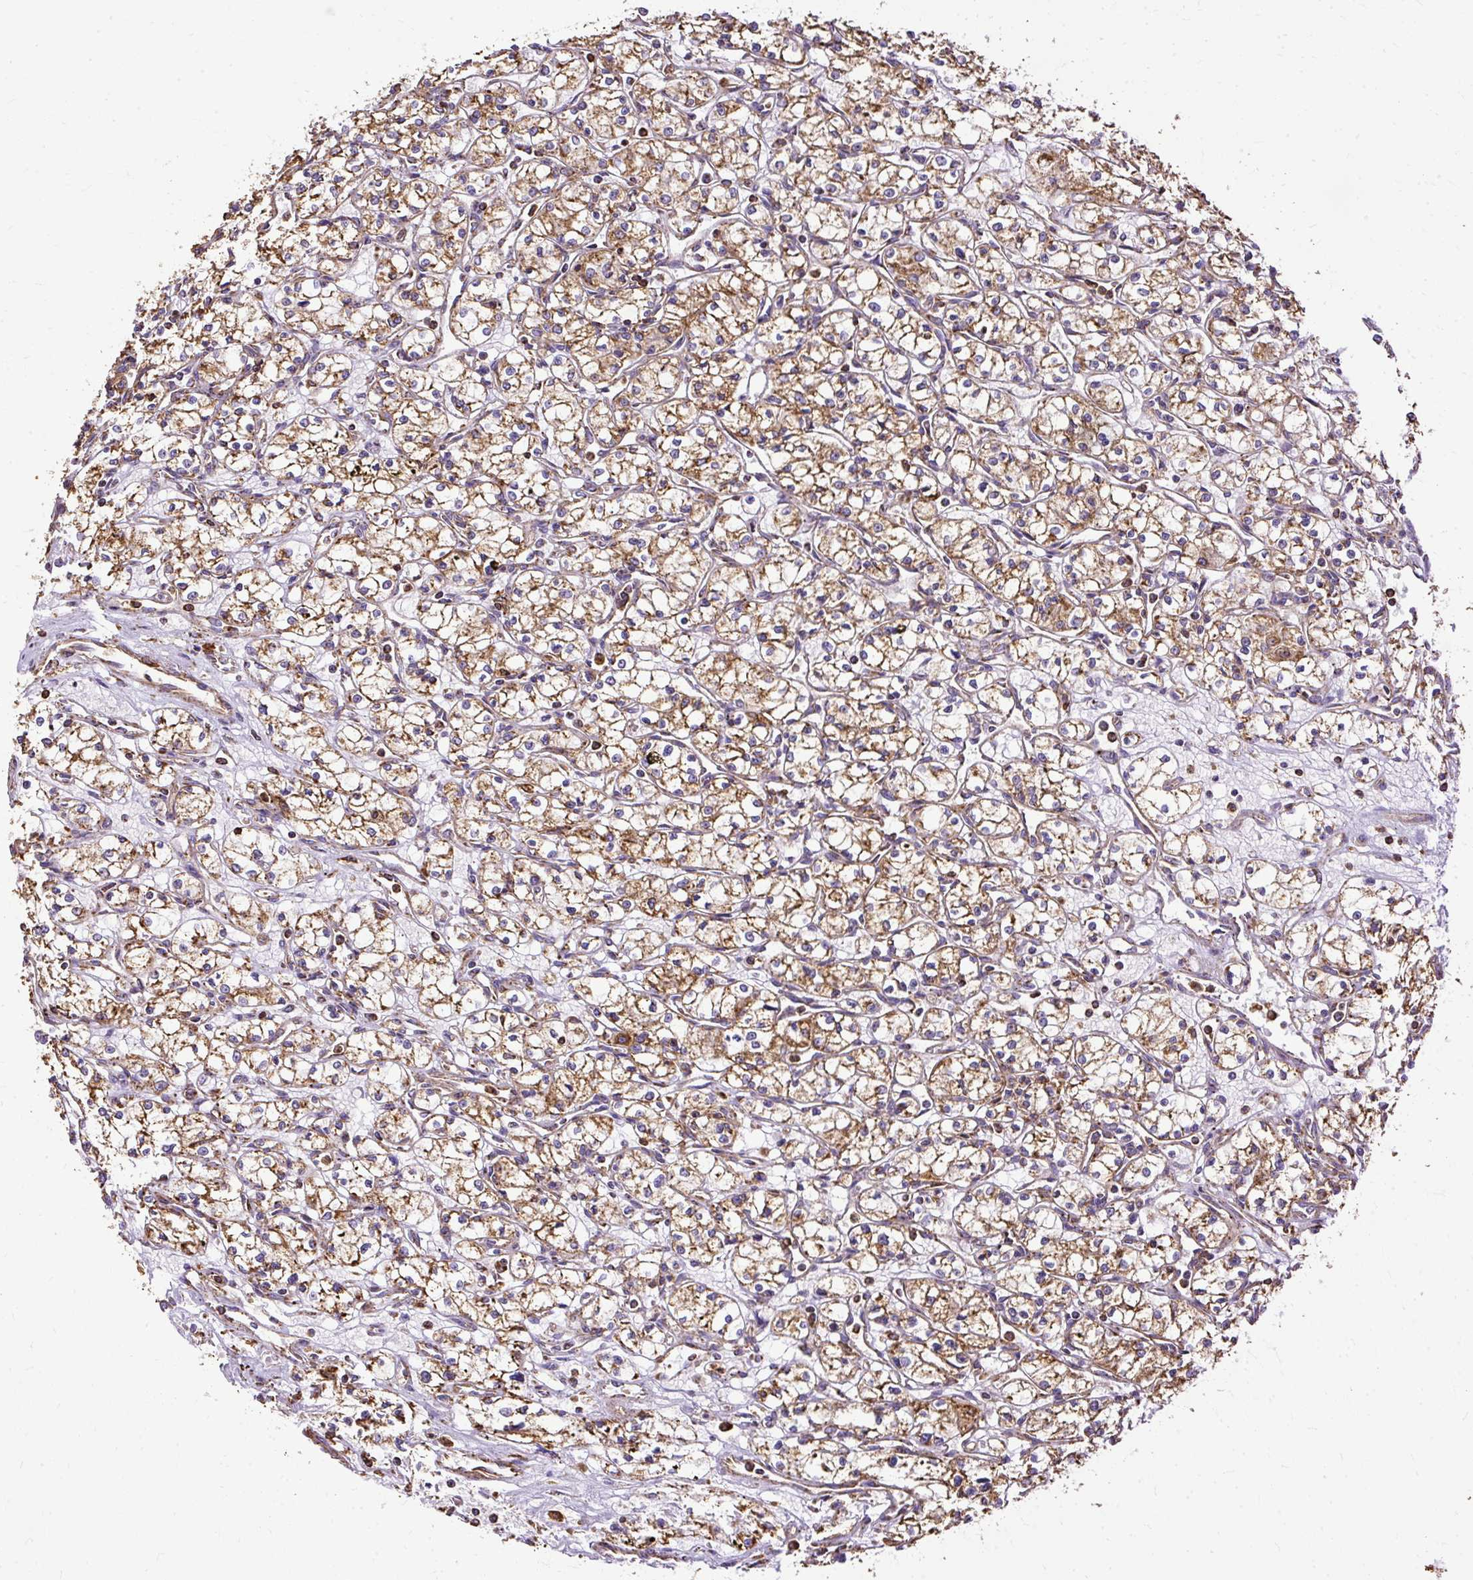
{"staining": {"intensity": "moderate", "quantity": ">75%", "location": "cytoplasmic/membranous"}, "tissue": "renal cancer", "cell_type": "Tumor cells", "image_type": "cancer", "snomed": [{"axis": "morphology", "description": "Adenocarcinoma, NOS"}, {"axis": "topography", "description": "Kidney"}], "caption": "Protein staining of renal cancer tissue shows moderate cytoplasmic/membranous expression in approximately >75% of tumor cells. (Brightfield microscopy of DAB IHC at high magnification).", "gene": "KLHL11", "patient": {"sex": "male", "age": 59}}